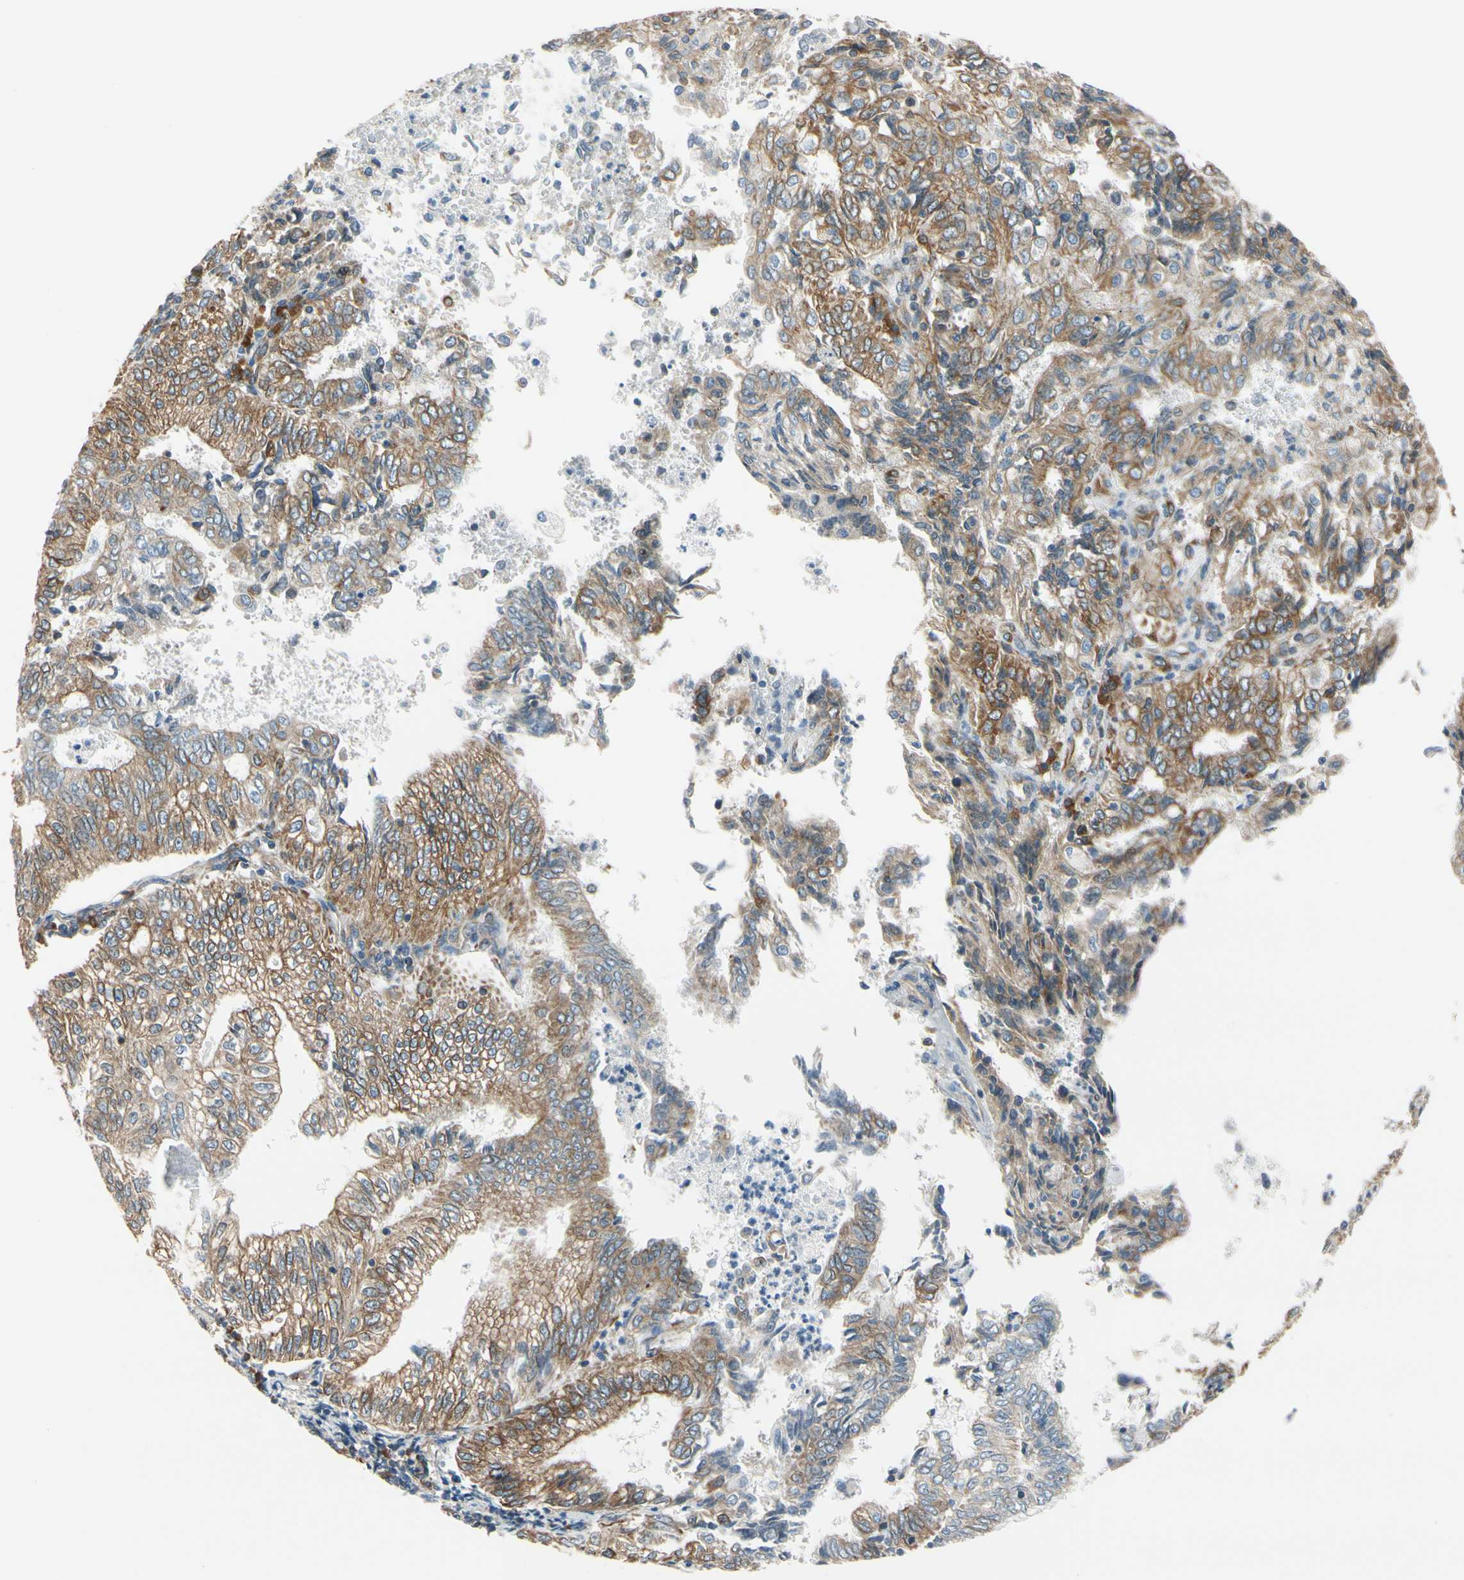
{"staining": {"intensity": "moderate", "quantity": ">75%", "location": "cytoplasmic/membranous"}, "tissue": "endometrial cancer", "cell_type": "Tumor cells", "image_type": "cancer", "snomed": [{"axis": "morphology", "description": "Adenocarcinoma, NOS"}, {"axis": "topography", "description": "Endometrium"}], "caption": "Immunohistochemical staining of endometrial cancer (adenocarcinoma) demonstrates medium levels of moderate cytoplasmic/membranous expression in approximately >75% of tumor cells.", "gene": "CLCC1", "patient": {"sex": "female", "age": 69}}